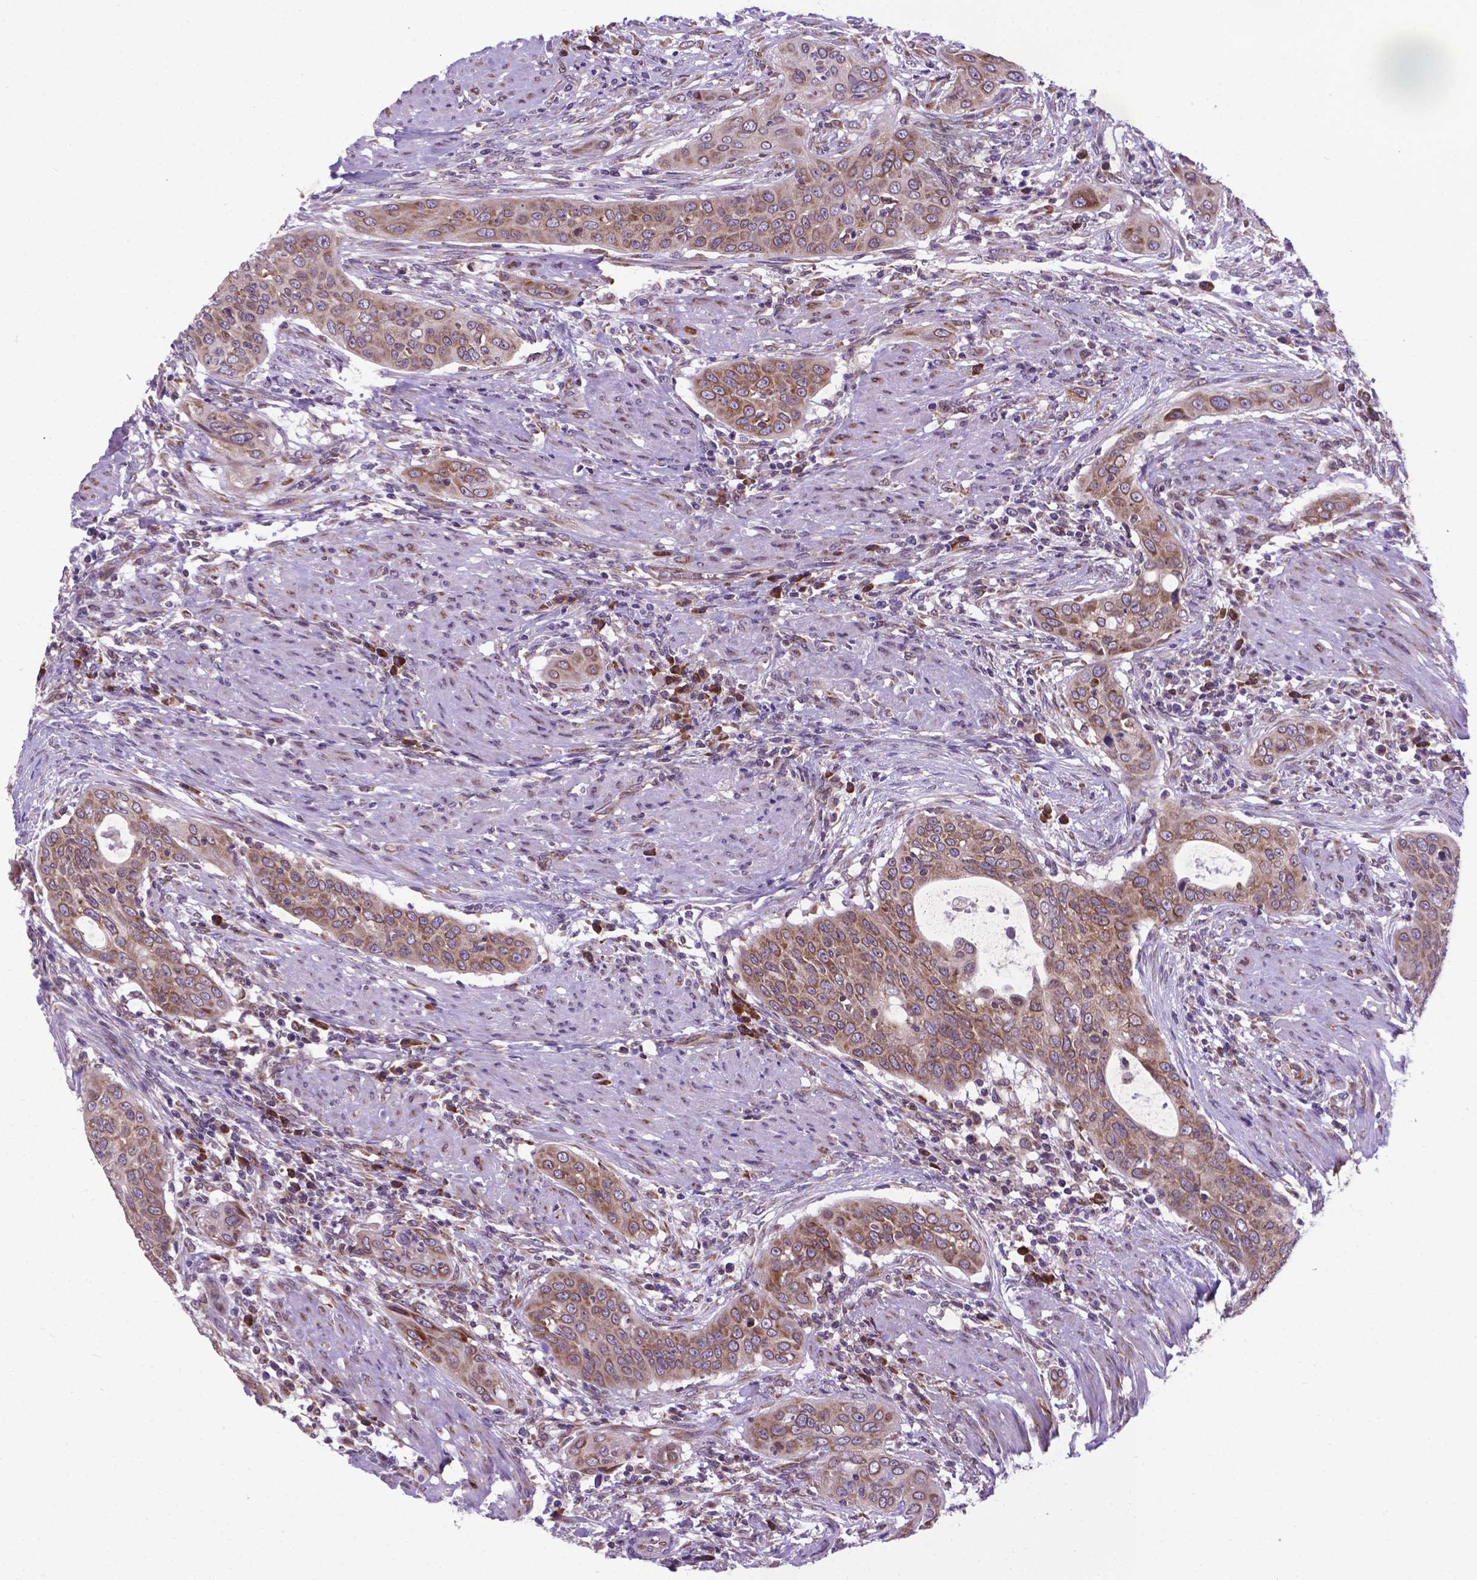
{"staining": {"intensity": "weak", "quantity": "25%-75%", "location": "cytoplasmic/membranous"}, "tissue": "urothelial cancer", "cell_type": "Tumor cells", "image_type": "cancer", "snomed": [{"axis": "morphology", "description": "Urothelial carcinoma, High grade"}, {"axis": "topography", "description": "Urinary bladder"}], "caption": "A photomicrograph of urothelial carcinoma (high-grade) stained for a protein displays weak cytoplasmic/membranous brown staining in tumor cells.", "gene": "WDR83OS", "patient": {"sex": "male", "age": 82}}